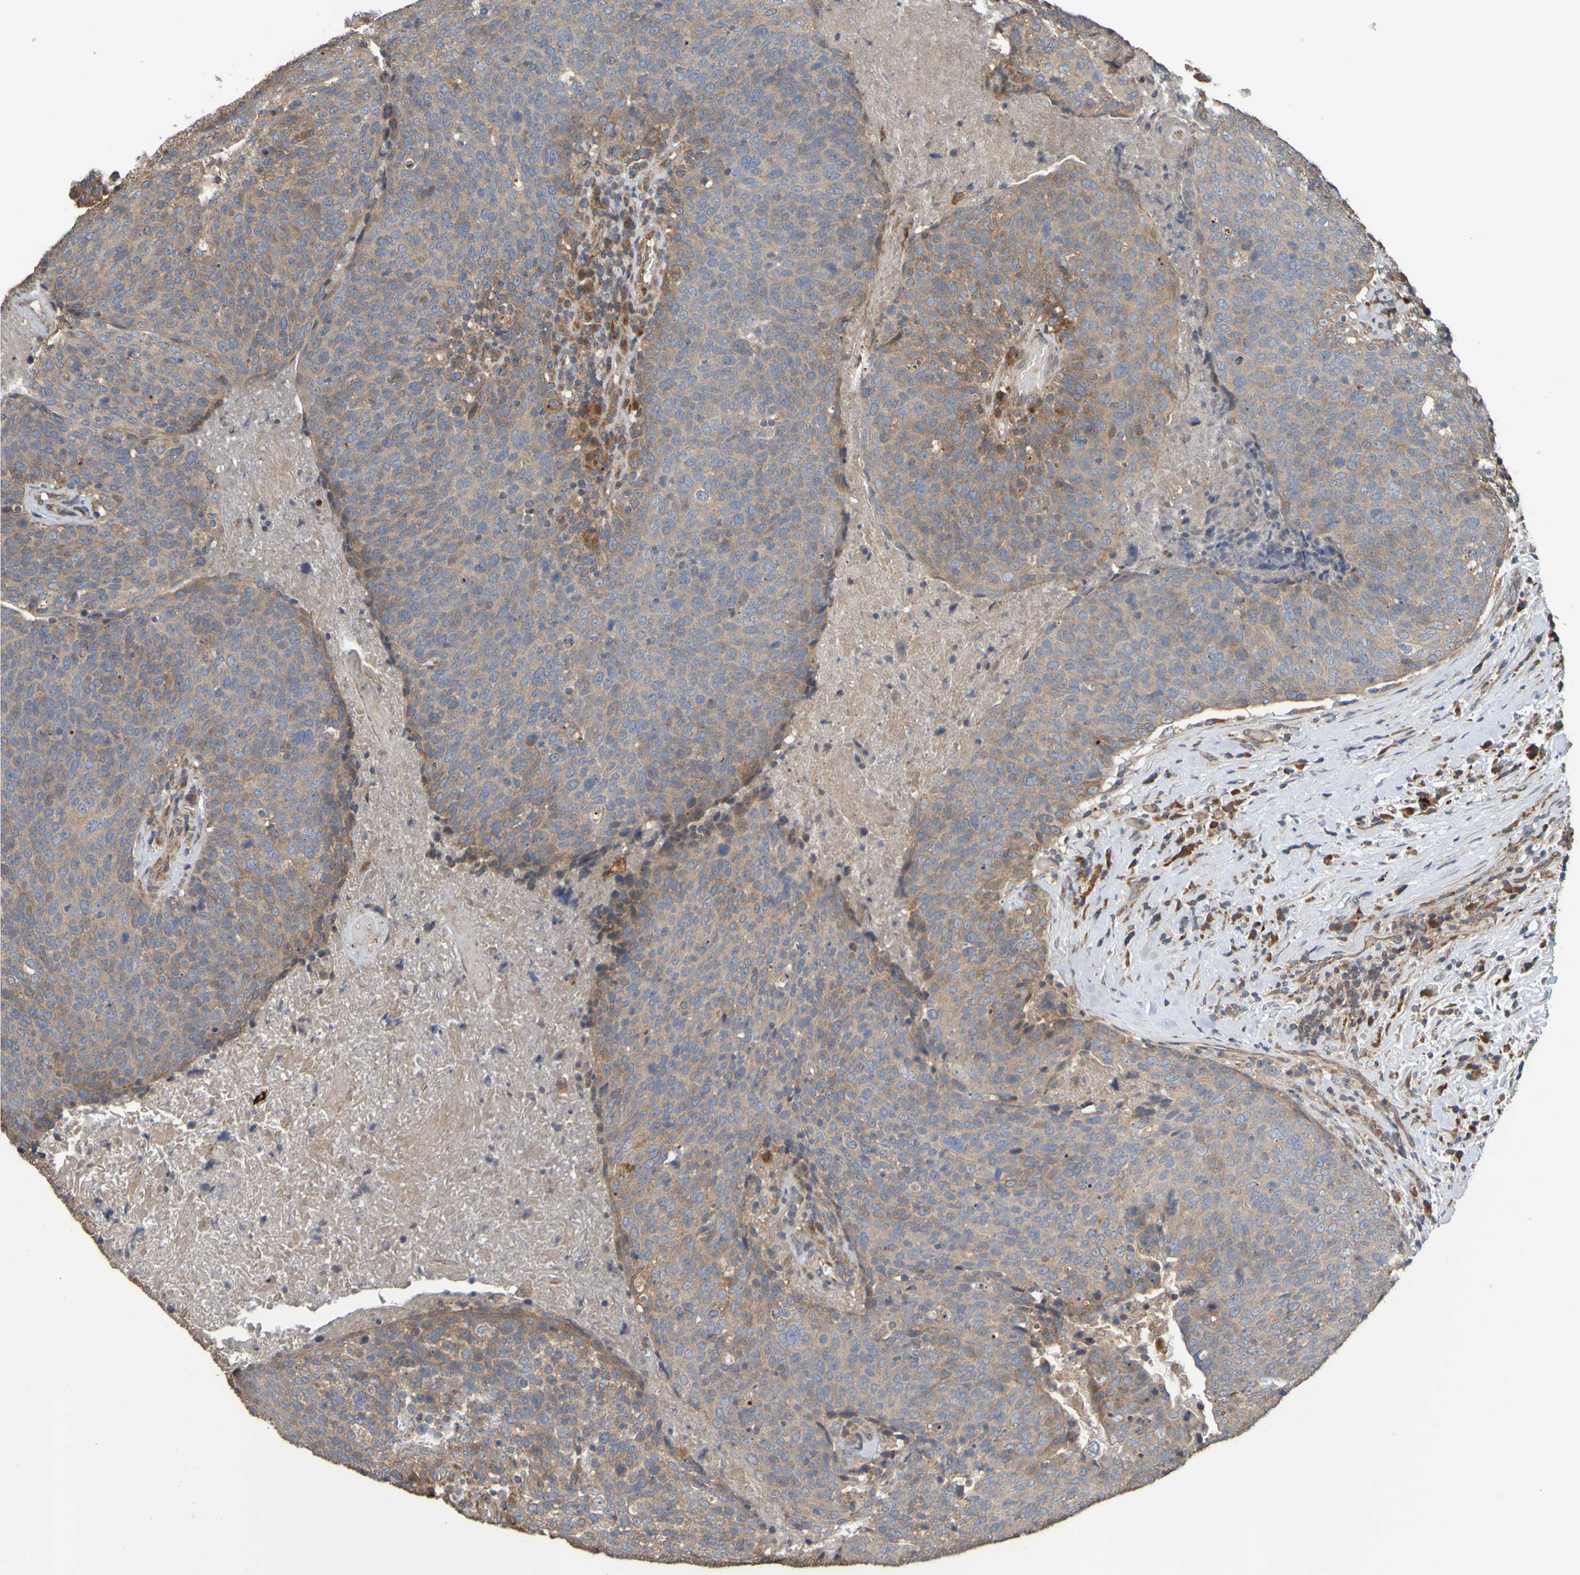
{"staining": {"intensity": "weak", "quantity": ">75%", "location": "cytoplasmic/membranous"}, "tissue": "head and neck cancer", "cell_type": "Tumor cells", "image_type": "cancer", "snomed": [{"axis": "morphology", "description": "Squamous cell carcinoma, NOS"}, {"axis": "morphology", "description": "Squamous cell carcinoma, metastatic, NOS"}, {"axis": "topography", "description": "Lymph node"}, {"axis": "topography", "description": "Head-Neck"}], "caption": "This is an image of immunohistochemistry staining of head and neck cancer, which shows weak staining in the cytoplasmic/membranous of tumor cells.", "gene": "UCN", "patient": {"sex": "male", "age": 62}}